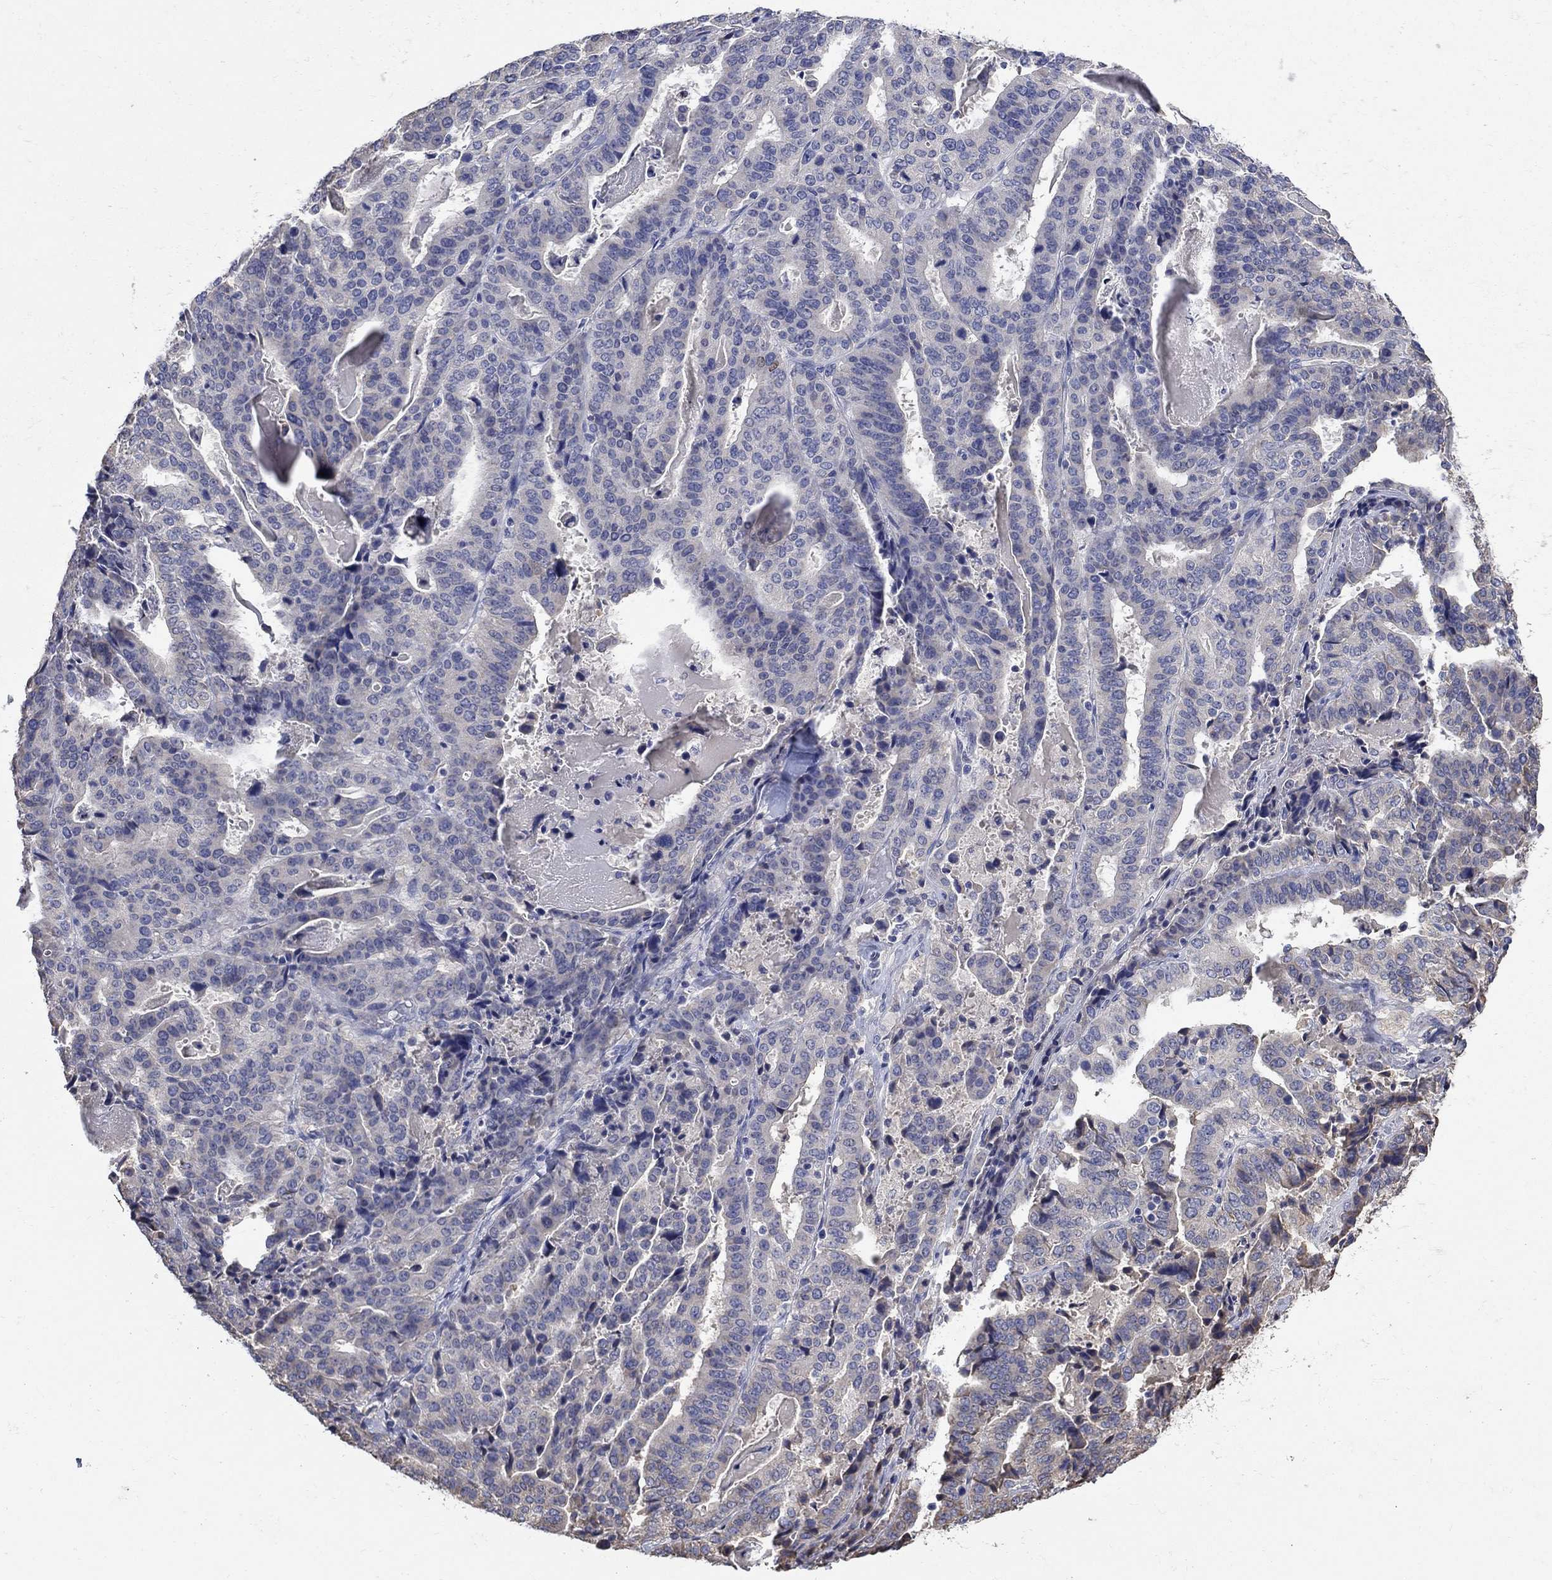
{"staining": {"intensity": "negative", "quantity": "none", "location": "none"}, "tissue": "stomach cancer", "cell_type": "Tumor cells", "image_type": "cancer", "snomed": [{"axis": "morphology", "description": "Adenocarcinoma, NOS"}, {"axis": "topography", "description": "Stomach"}], "caption": "Tumor cells show no significant positivity in stomach cancer.", "gene": "SULT2B1", "patient": {"sex": "male", "age": 48}}